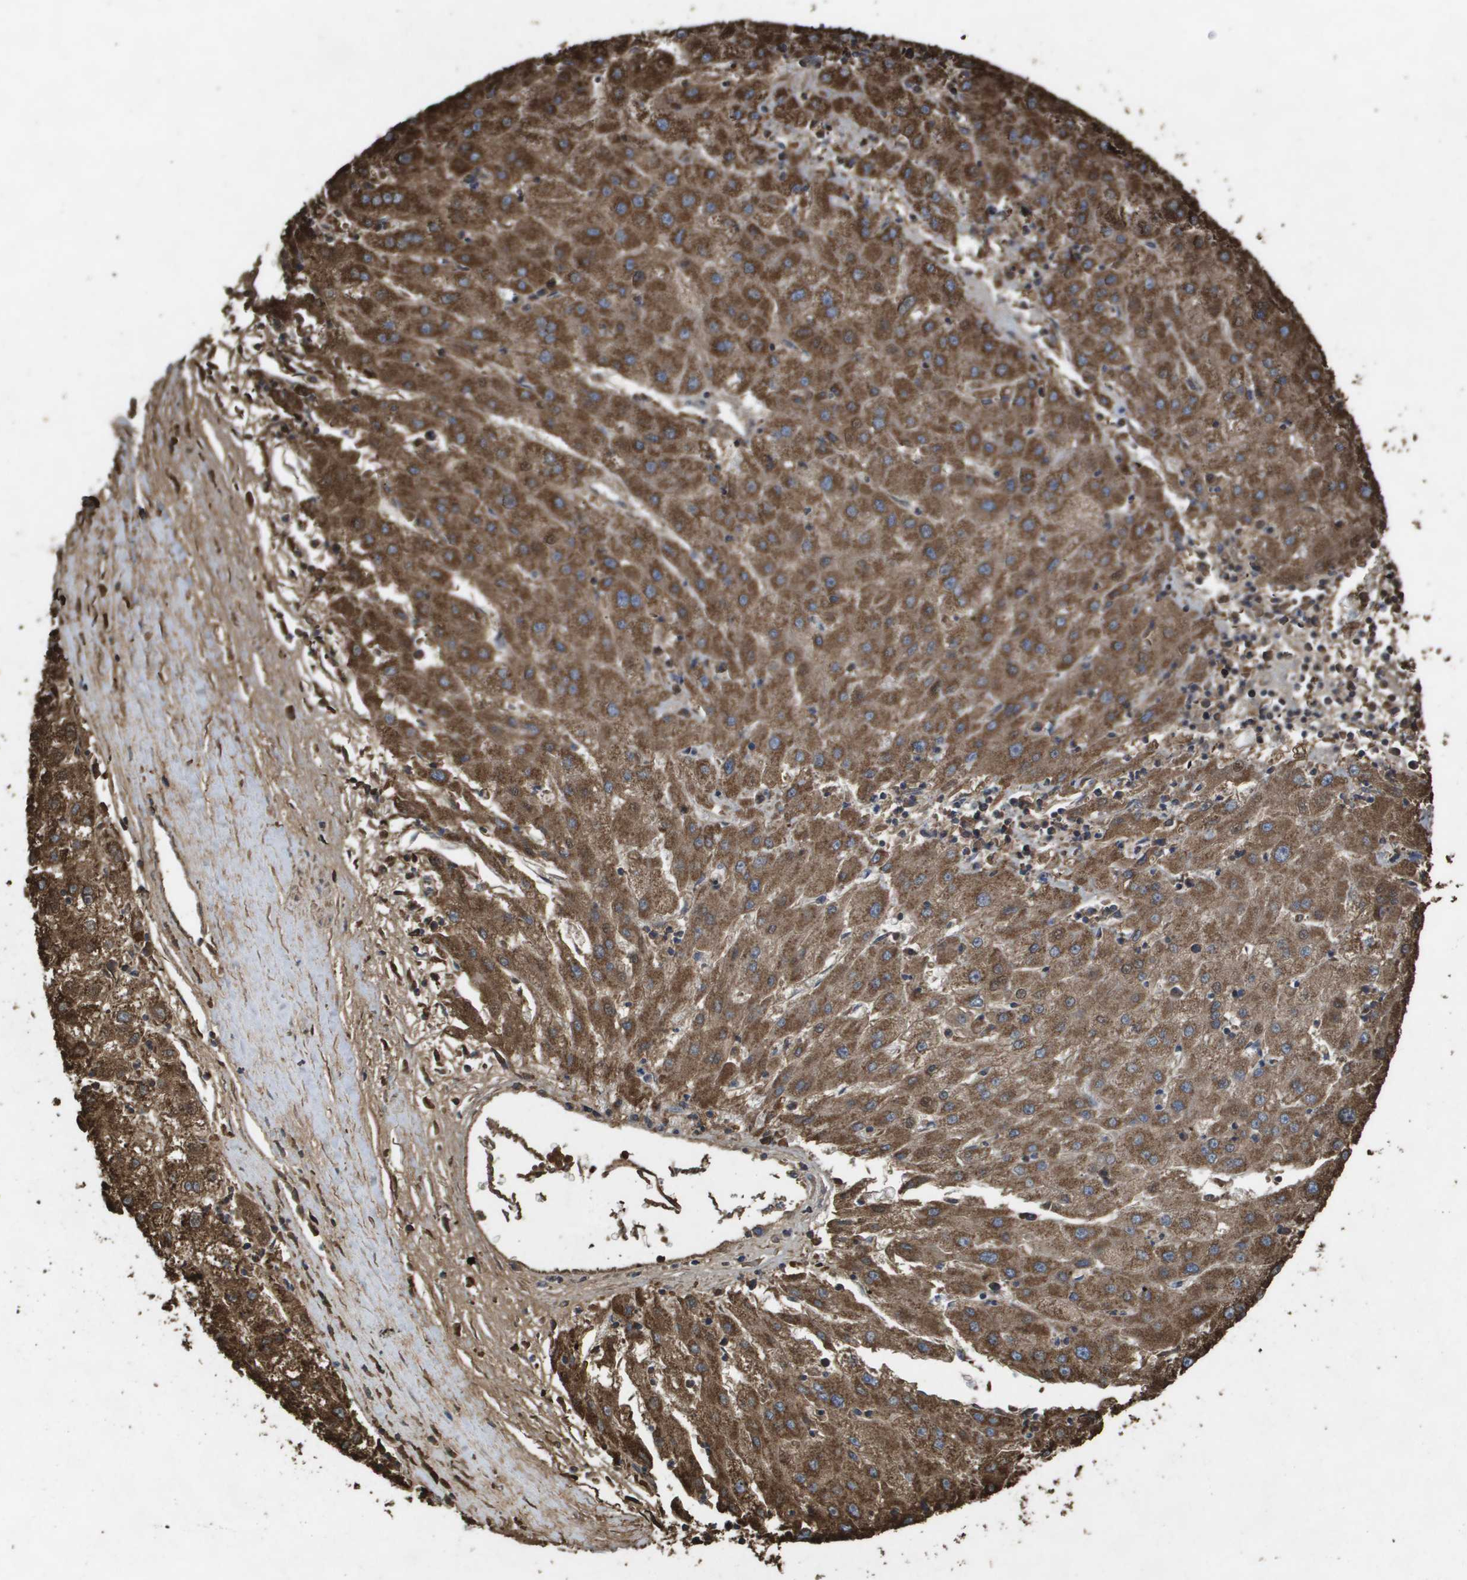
{"staining": {"intensity": "strong", "quantity": ">75%", "location": "cytoplasmic/membranous"}, "tissue": "liver cancer", "cell_type": "Tumor cells", "image_type": "cancer", "snomed": [{"axis": "morphology", "description": "Carcinoma, Hepatocellular, NOS"}, {"axis": "topography", "description": "Liver"}], "caption": "Liver hepatocellular carcinoma stained with immunohistochemistry shows strong cytoplasmic/membranous expression in about >75% of tumor cells. The staining was performed using DAB, with brown indicating positive protein expression. Nuclei are stained blue with hematoxylin.", "gene": "HSPE1", "patient": {"sex": "male", "age": 72}}